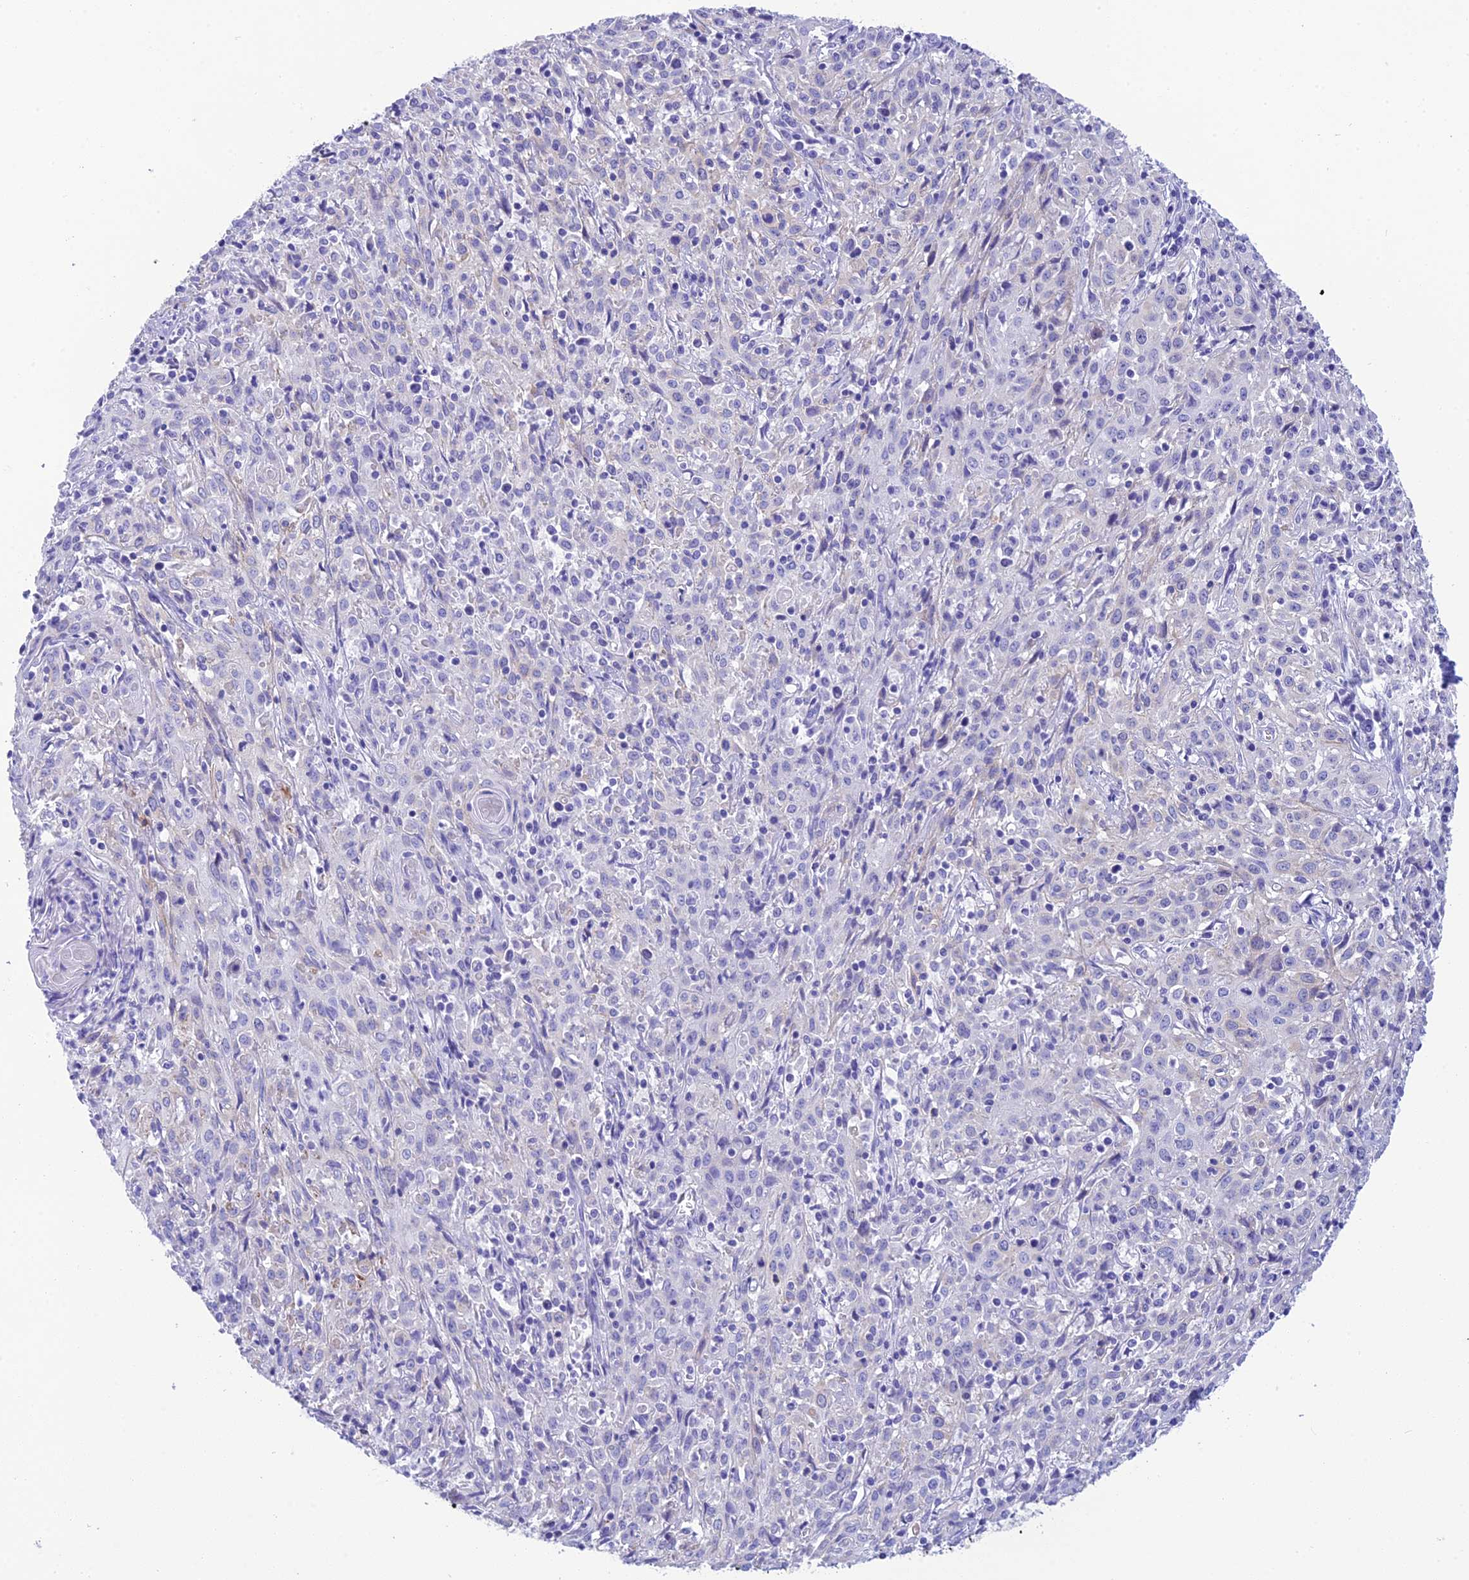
{"staining": {"intensity": "negative", "quantity": "none", "location": "none"}, "tissue": "cervical cancer", "cell_type": "Tumor cells", "image_type": "cancer", "snomed": [{"axis": "morphology", "description": "Squamous cell carcinoma, NOS"}, {"axis": "topography", "description": "Cervix"}], "caption": "A micrograph of cervical cancer (squamous cell carcinoma) stained for a protein exhibits no brown staining in tumor cells.", "gene": "KDELR3", "patient": {"sex": "female", "age": 57}}